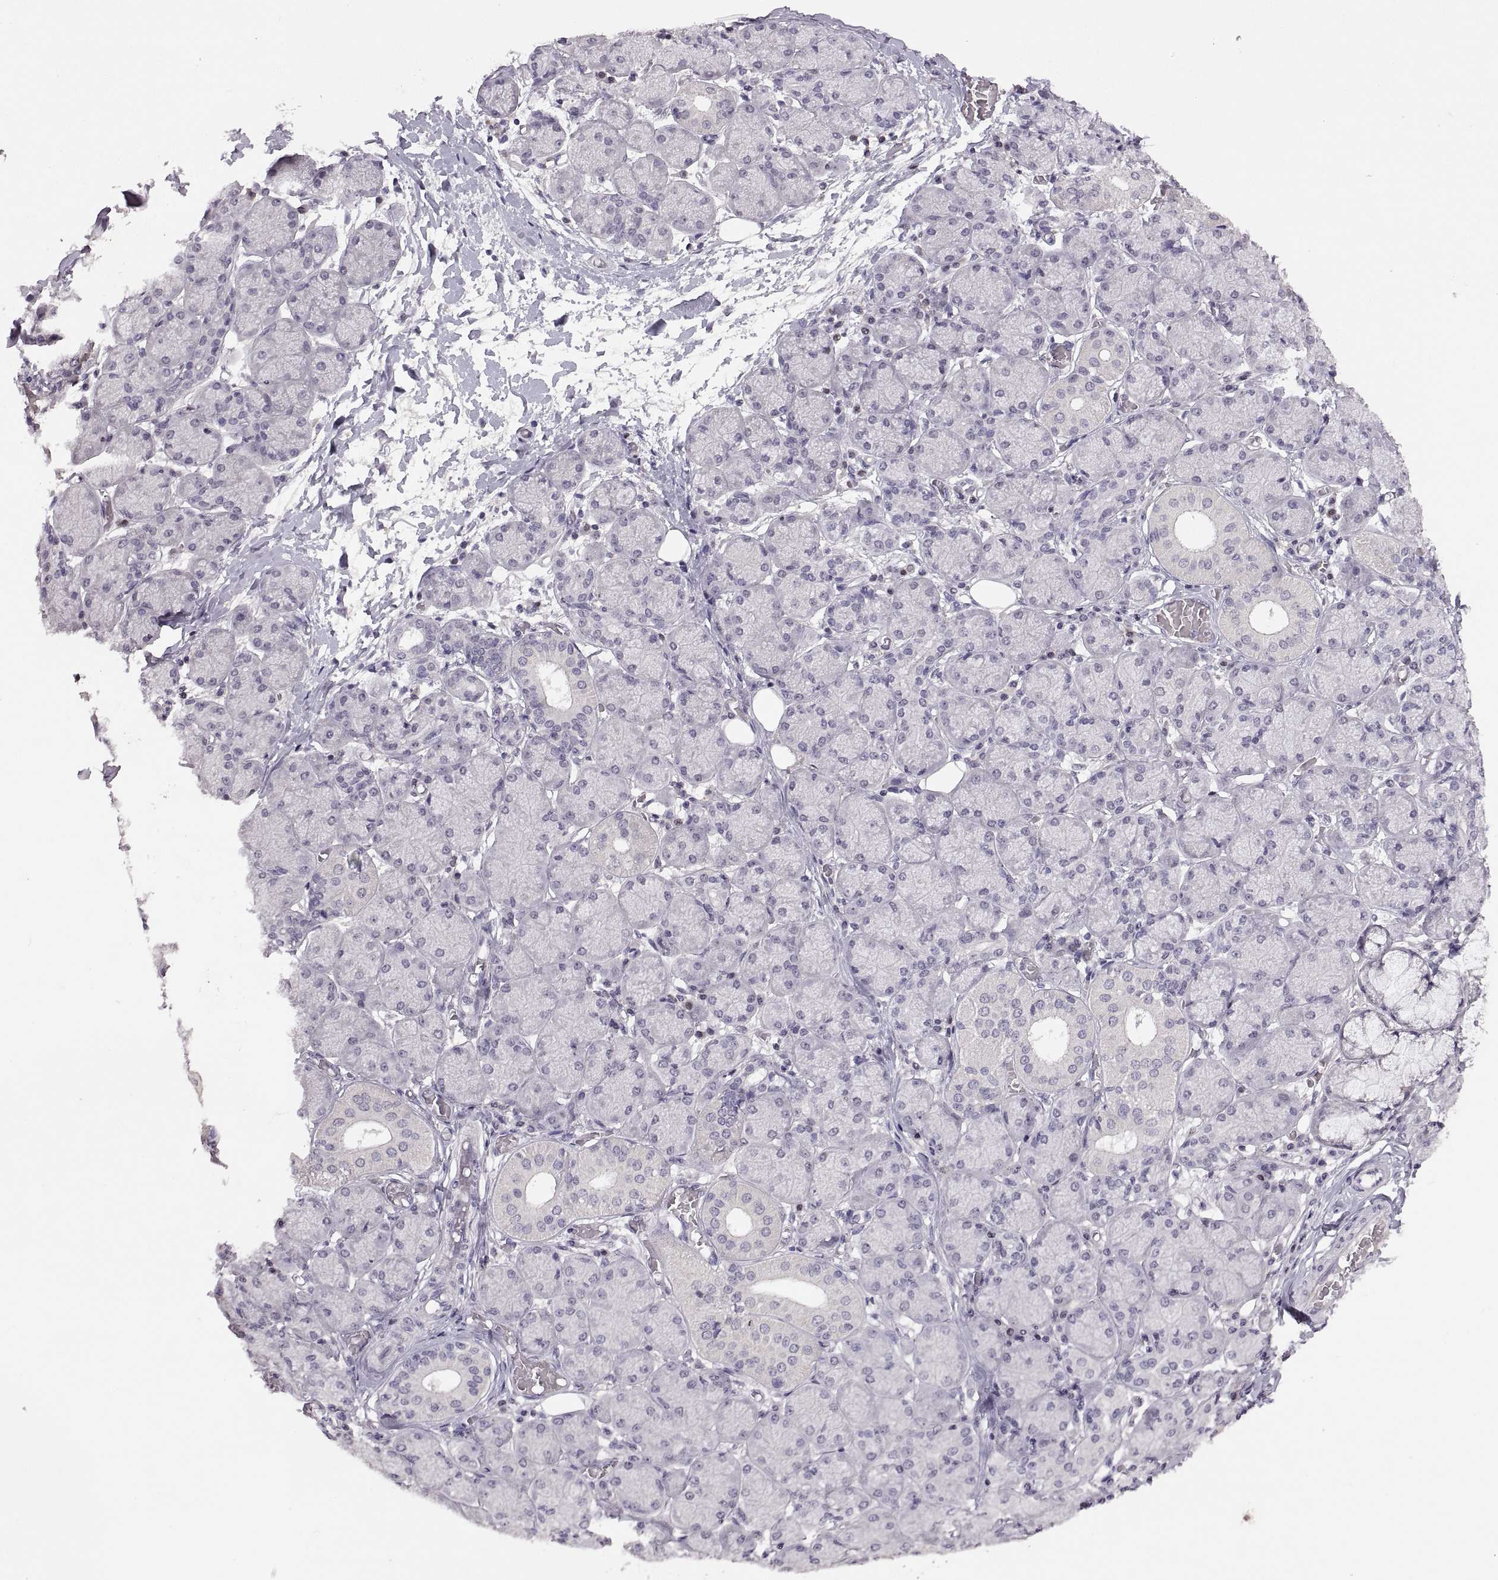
{"staining": {"intensity": "negative", "quantity": "none", "location": "none"}, "tissue": "salivary gland", "cell_type": "Glandular cells", "image_type": "normal", "snomed": [{"axis": "morphology", "description": "Normal tissue, NOS"}, {"axis": "topography", "description": "Salivary gland"}, {"axis": "topography", "description": "Peripheral nerve tissue"}], "caption": "Glandular cells are negative for protein expression in normal human salivary gland. Nuclei are stained in blue.", "gene": "NEK2", "patient": {"sex": "female", "age": 24}}